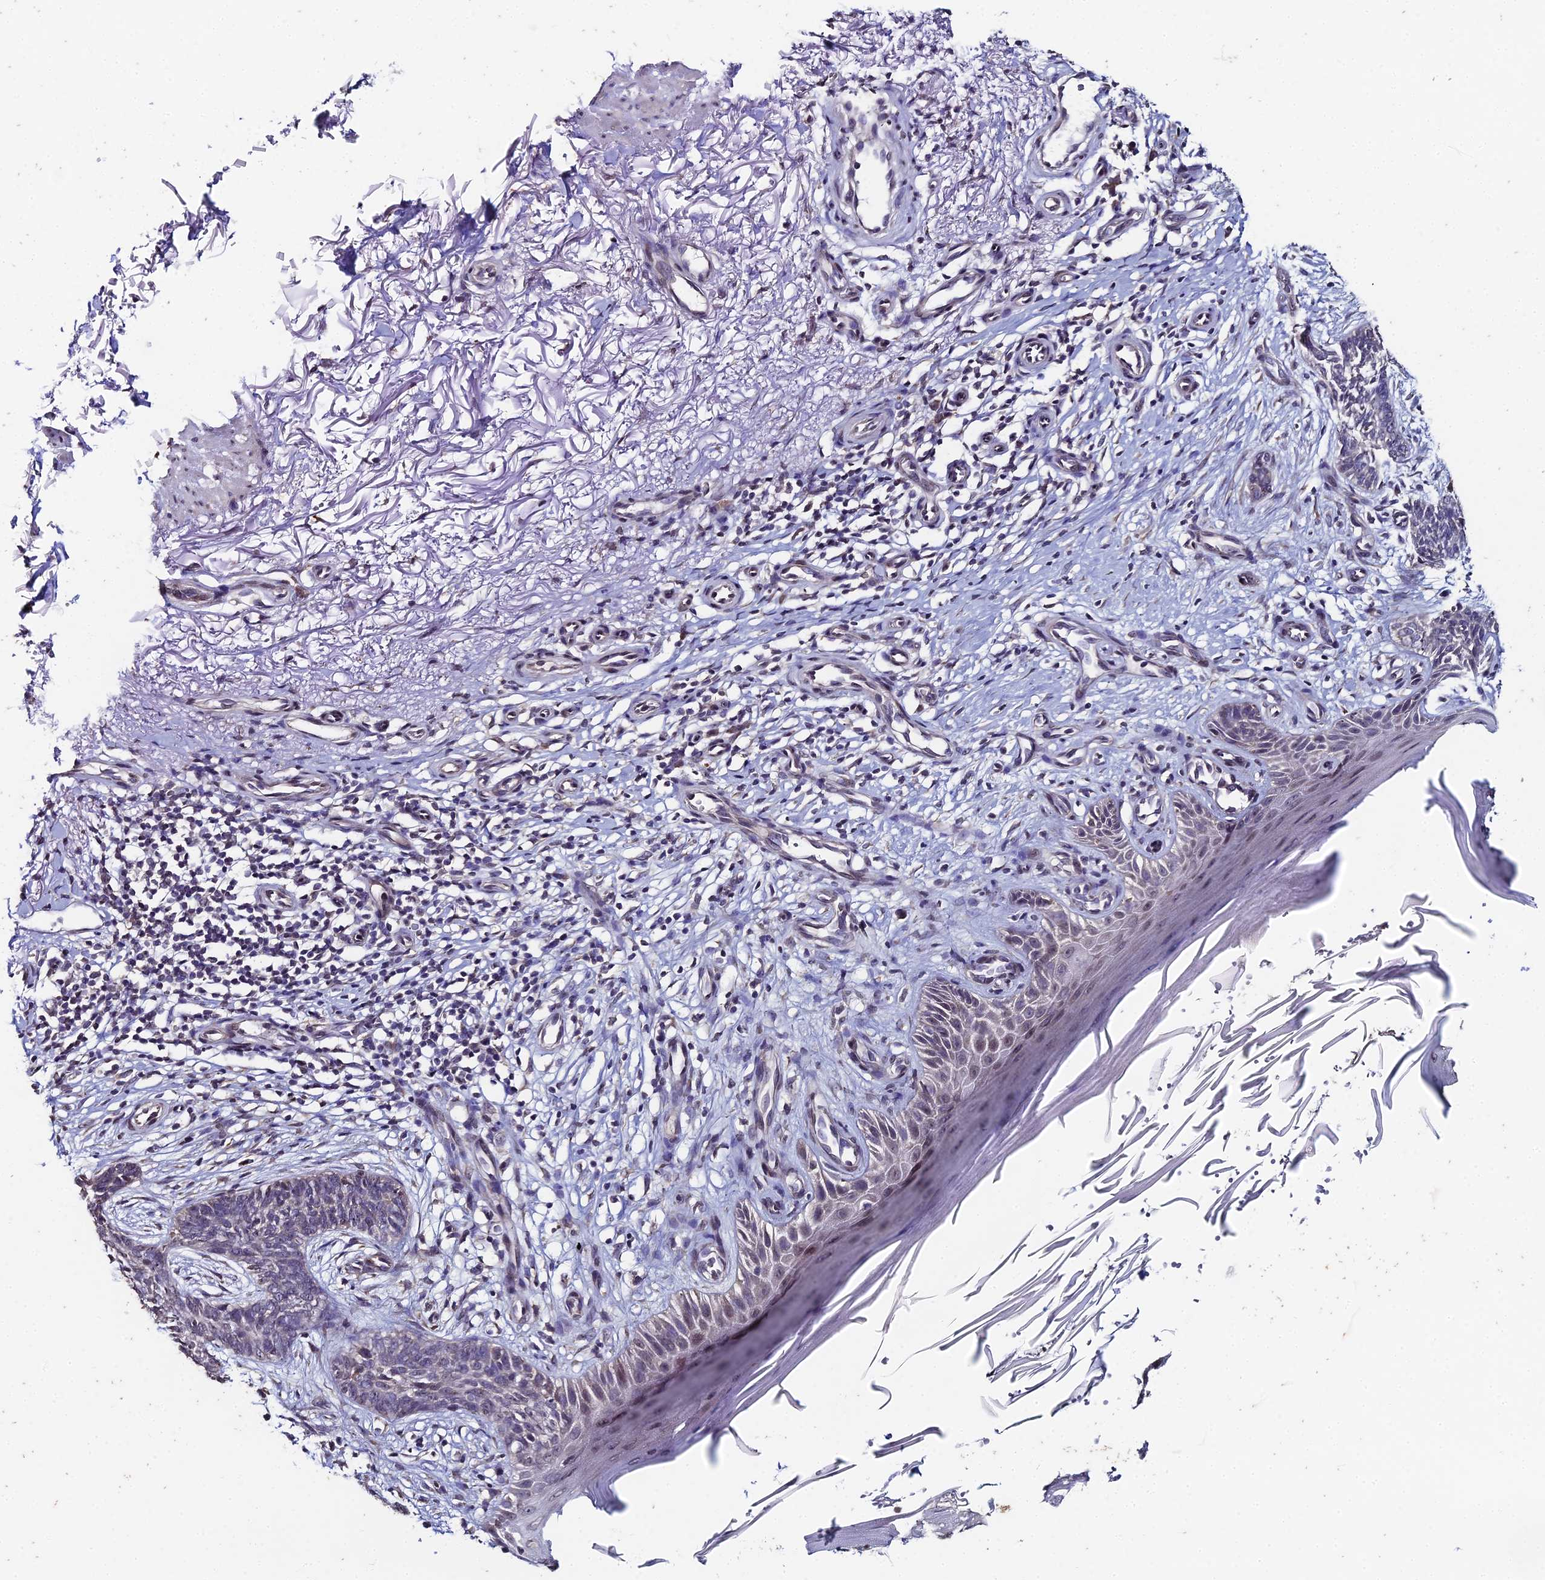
{"staining": {"intensity": "negative", "quantity": "none", "location": "none"}, "tissue": "skin cancer", "cell_type": "Tumor cells", "image_type": "cancer", "snomed": [{"axis": "morphology", "description": "Basal cell carcinoma"}, {"axis": "topography", "description": "Skin"}], "caption": "IHC photomicrograph of skin cancer (basal cell carcinoma) stained for a protein (brown), which displays no expression in tumor cells.", "gene": "PRR22", "patient": {"sex": "female", "age": 82}}